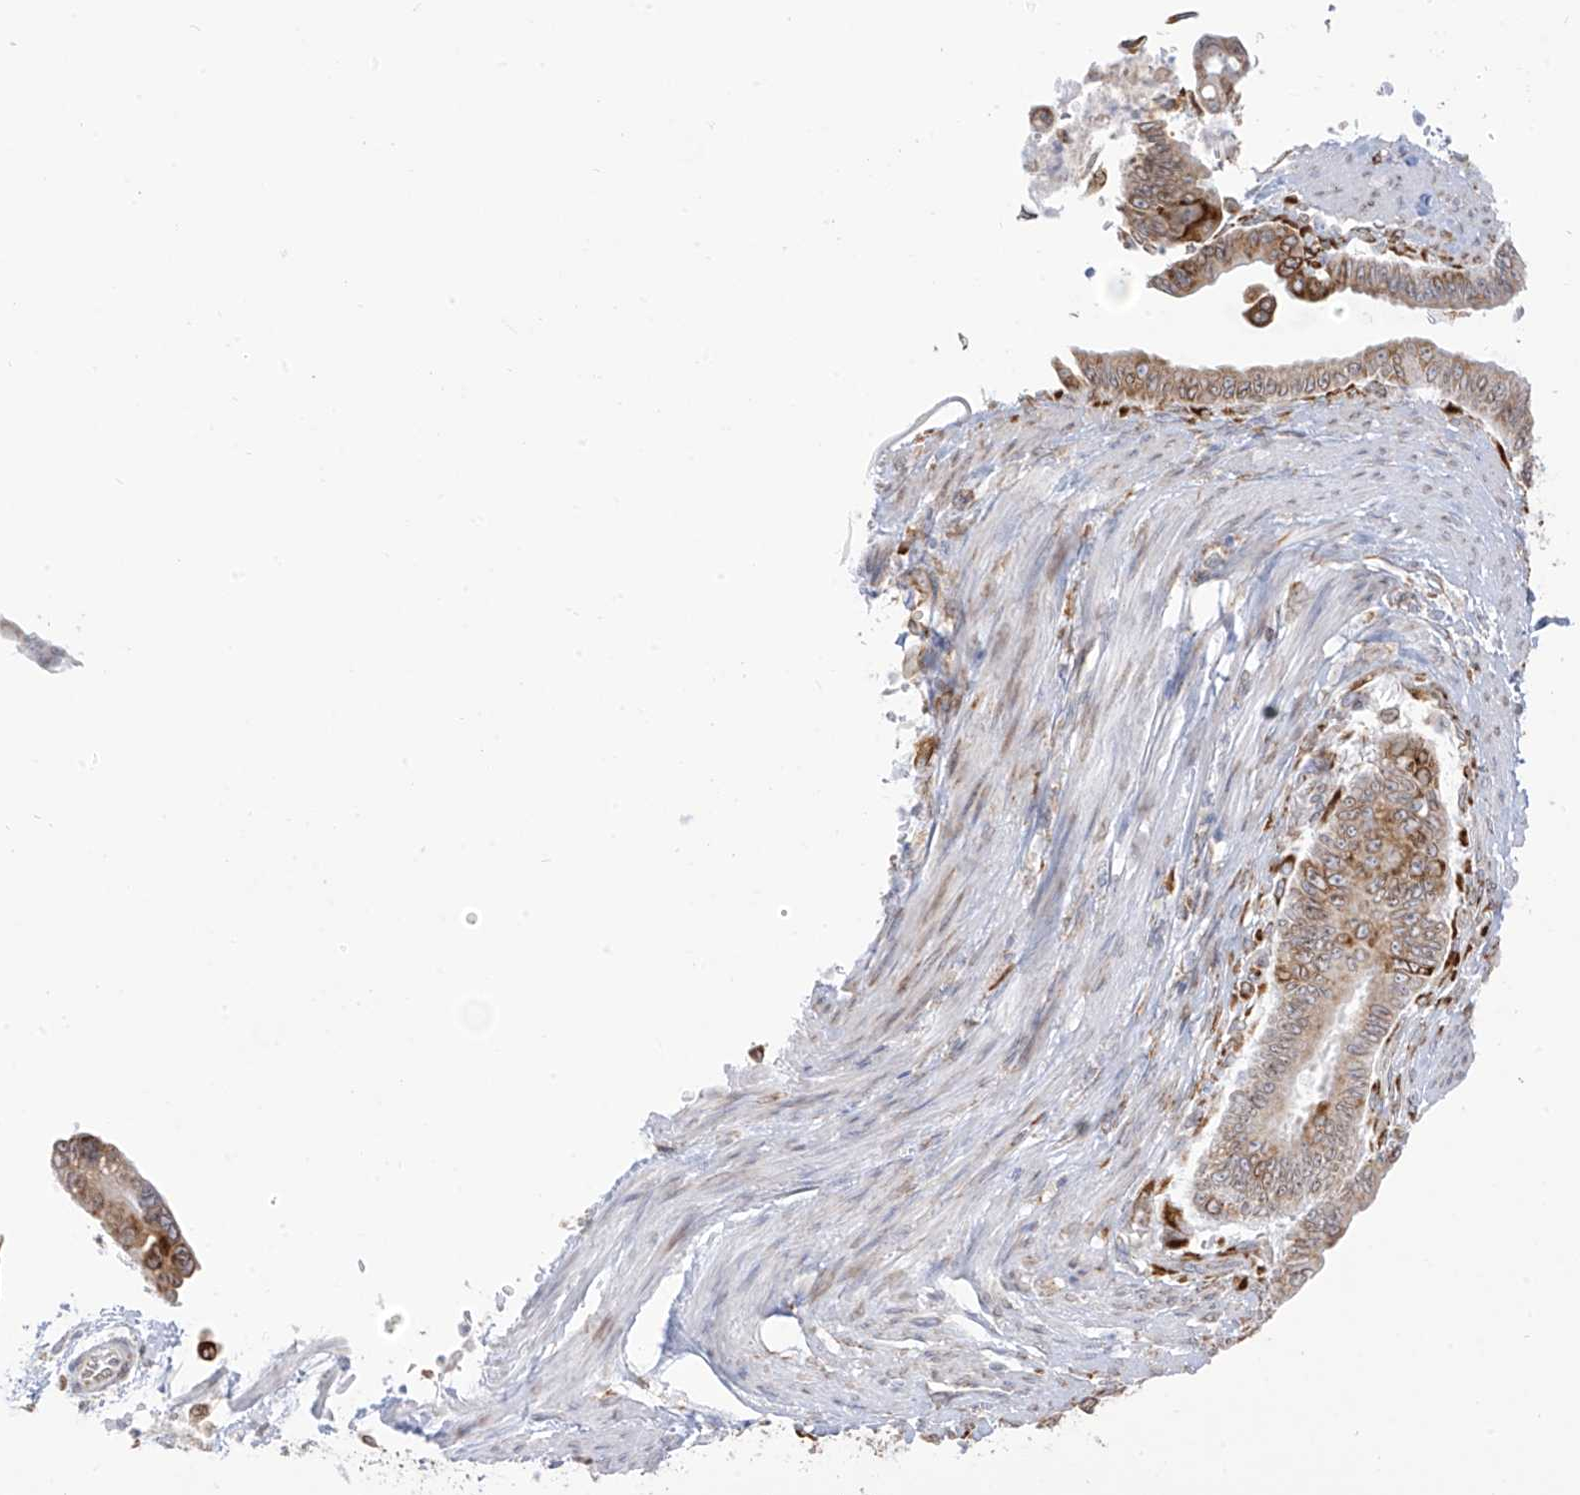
{"staining": {"intensity": "strong", "quantity": "25%-75%", "location": "cytoplasmic/membranous"}, "tissue": "pancreatic cancer", "cell_type": "Tumor cells", "image_type": "cancer", "snomed": [{"axis": "morphology", "description": "Adenocarcinoma, NOS"}, {"axis": "topography", "description": "Pancreas"}], "caption": "Pancreatic cancer (adenocarcinoma) was stained to show a protein in brown. There is high levels of strong cytoplasmic/membranous staining in approximately 25%-75% of tumor cells.", "gene": "LRRC59", "patient": {"sex": "male", "age": 70}}